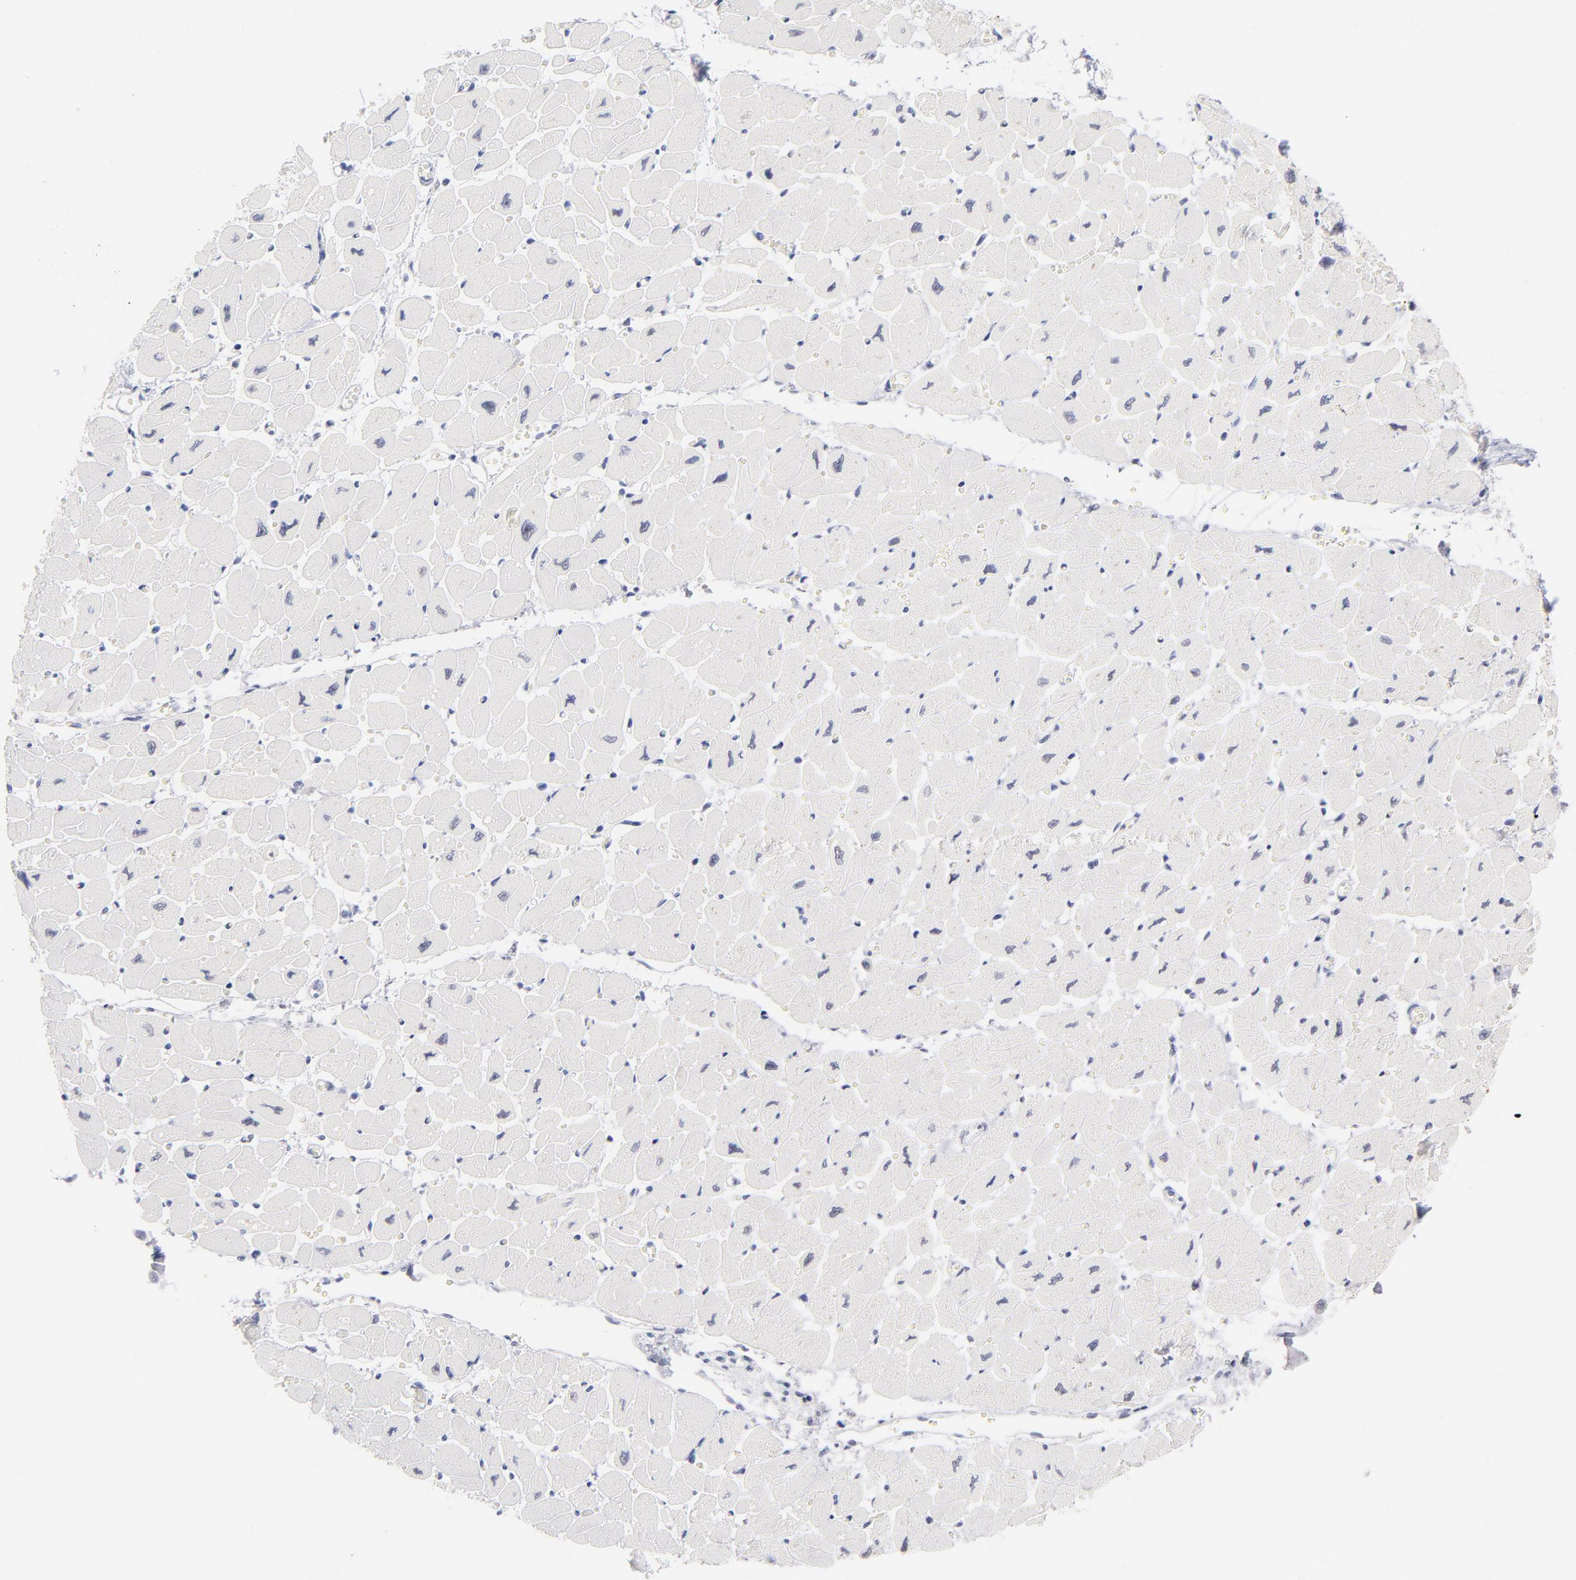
{"staining": {"intensity": "negative", "quantity": "none", "location": "none"}, "tissue": "heart muscle", "cell_type": "Cardiomyocytes", "image_type": "normal", "snomed": [{"axis": "morphology", "description": "Normal tissue, NOS"}, {"axis": "topography", "description": "Heart"}], "caption": "Immunohistochemistry histopathology image of benign heart muscle: human heart muscle stained with DAB (3,3'-diaminobenzidine) shows no significant protein expression in cardiomyocytes. Brightfield microscopy of immunohistochemistry (IHC) stained with DAB (3,3'-diaminobenzidine) (brown) and hematoxylin (blue), captured at high magnification.", "gene": "KHNYN", "patient": {"sex": "female", "age": 54}}